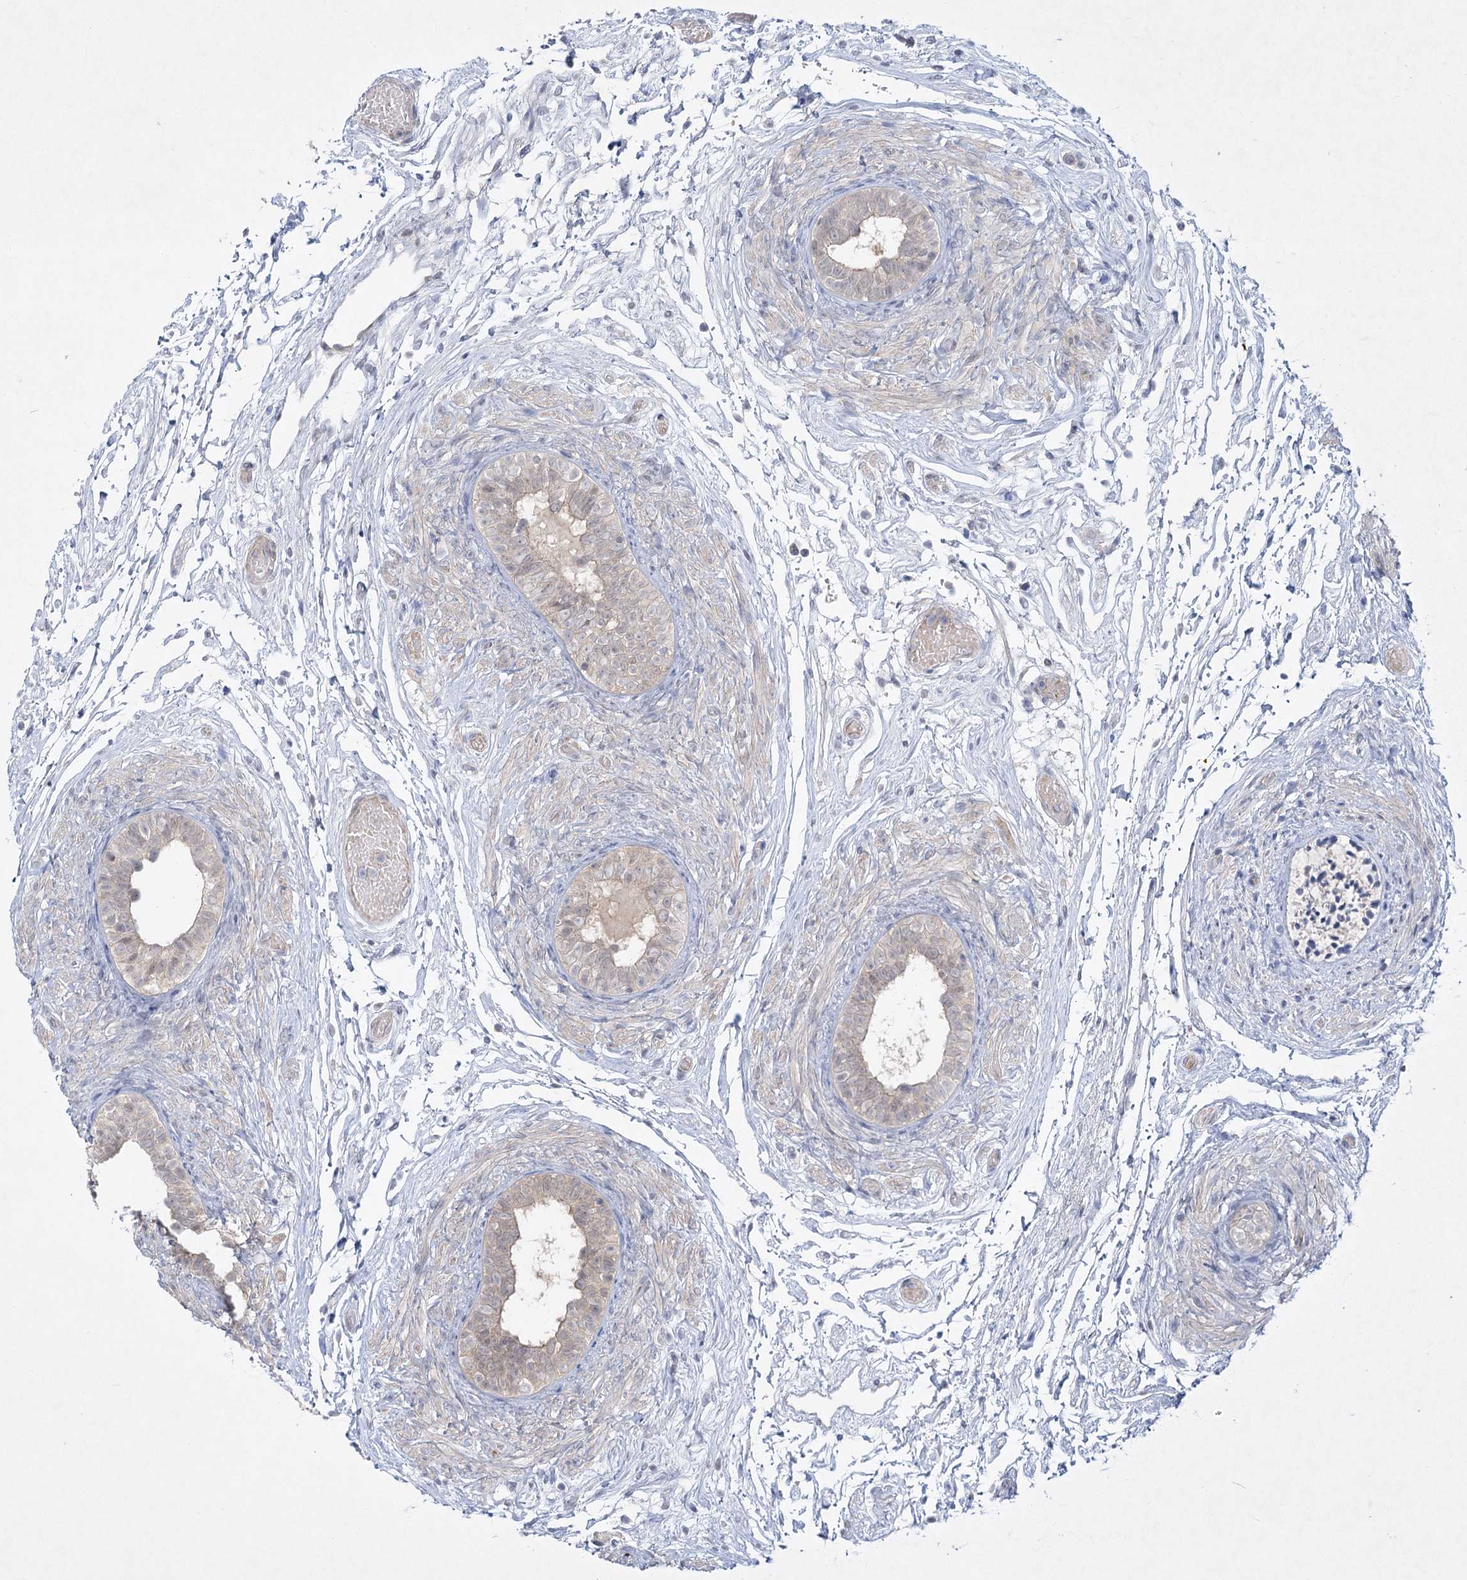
{"staining": {"intensity": "negative", "quantity": "none", "location": "none"}, "tissue": "epididymis", "cell_type": "Glandular cells", "image_type": "normal", "snomed": [{"axis": "morphology", "description": "Normal tissue, NOS"}, {"axis": "topography", "description": "Epididymis"}], "caption": "A high-resolution image shows immunohistochemistry (IHC) staining of normal epididymis, which displays no significant staining in glandular cells.", "gene": "AAMDC", "patient": {"sex": "male", "age": 5}}